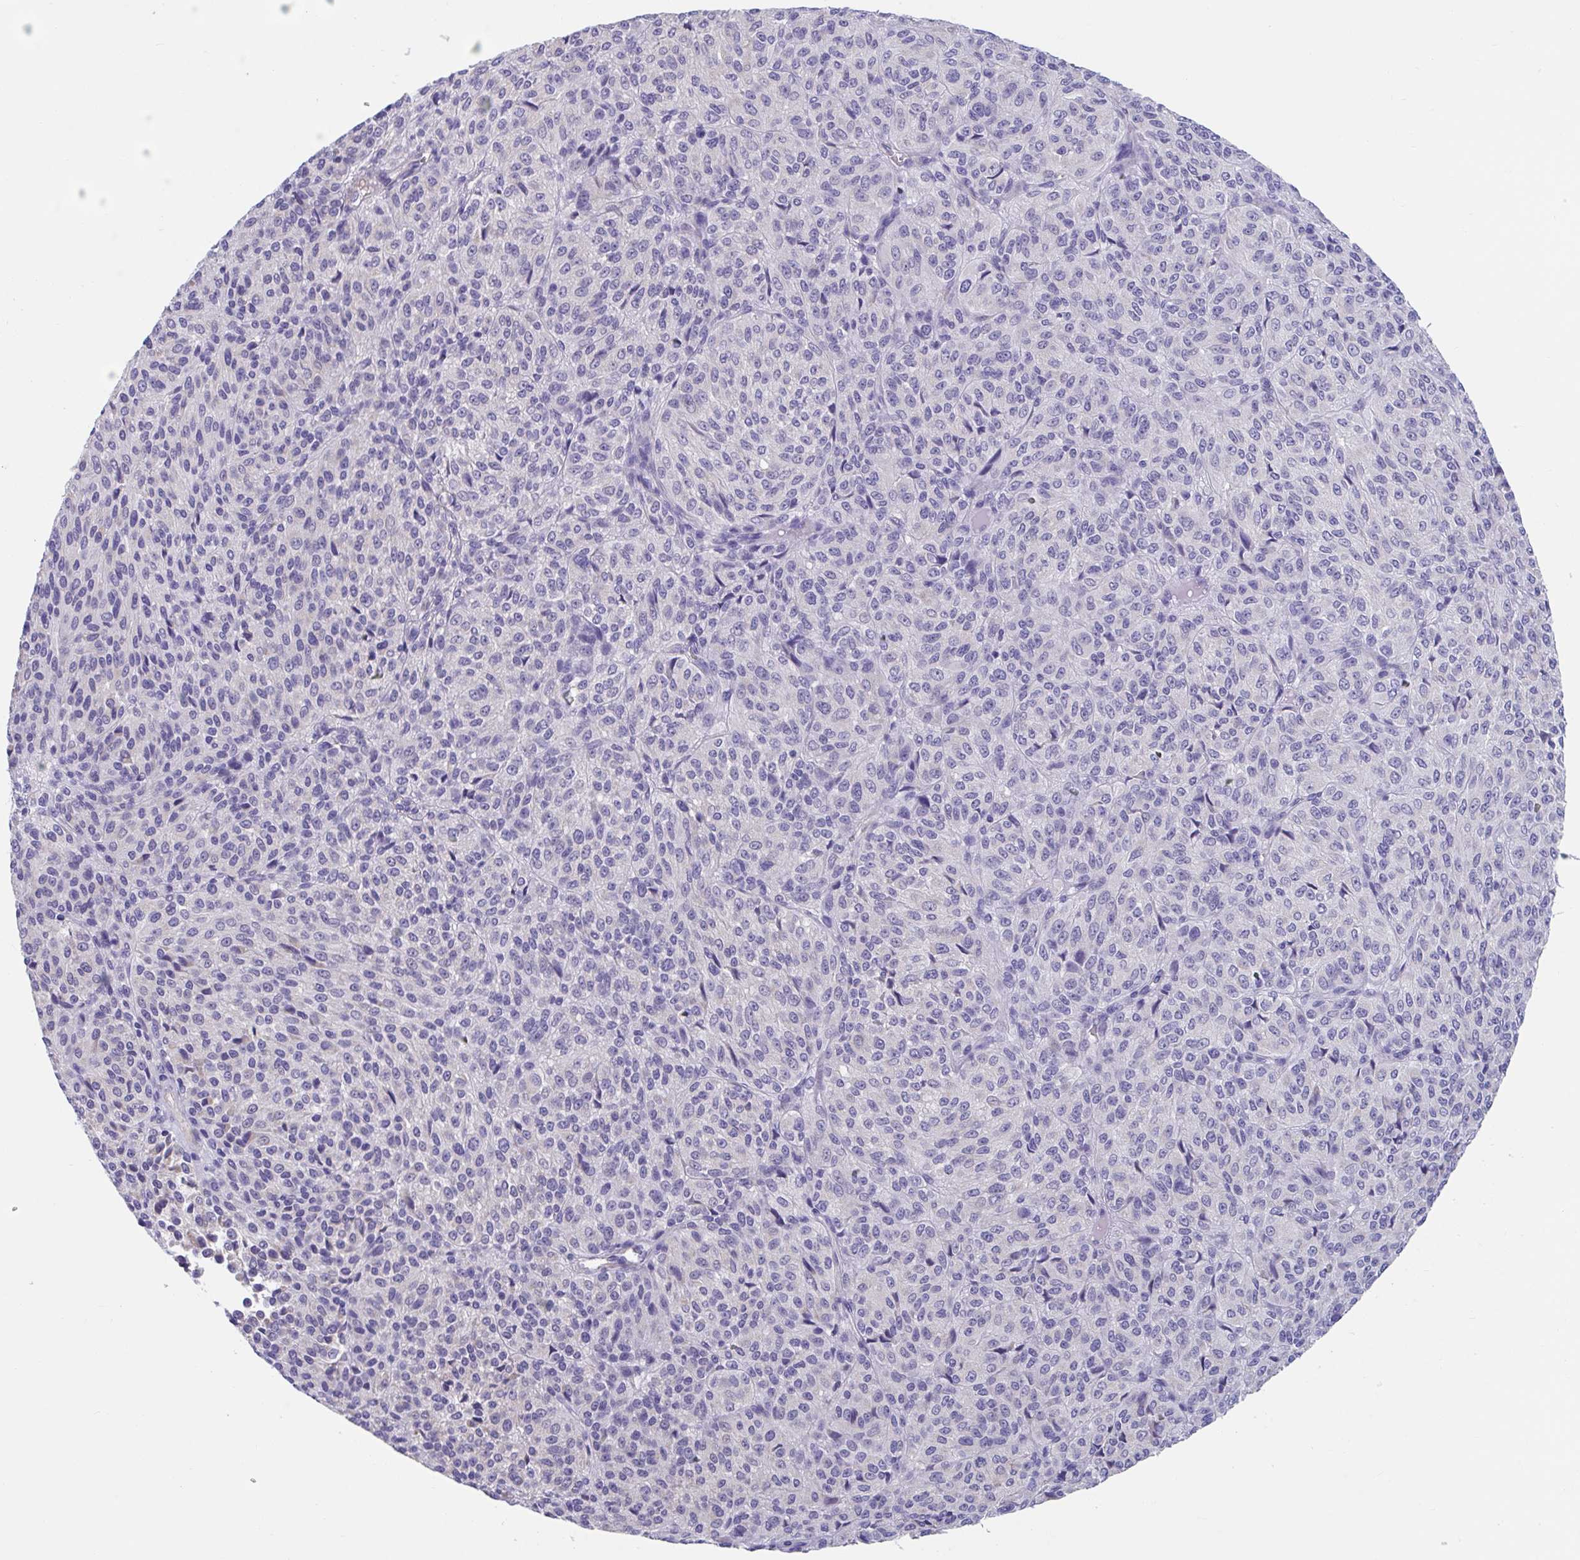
{"staining": {"intensity": "negative", "quantity": "none", "location": "none"}, "tissue": "melanoma", "cell_type": "Tumor cells", "image_type": "cancer", "snomed": [{"axis": "morphology", "description": "Malignant melanoma, Metastatic site"}, {"axis": "topography", "description": "Brain"}], "caption": "A high-resolution micrograph shows immunohistochemistry (IHC) staining of malignant melanoma (metastatic site), which reveals no significant expression in tumor cells.", "gene": "TTC30B", "patient": {"sex": "female", "age": 56}}